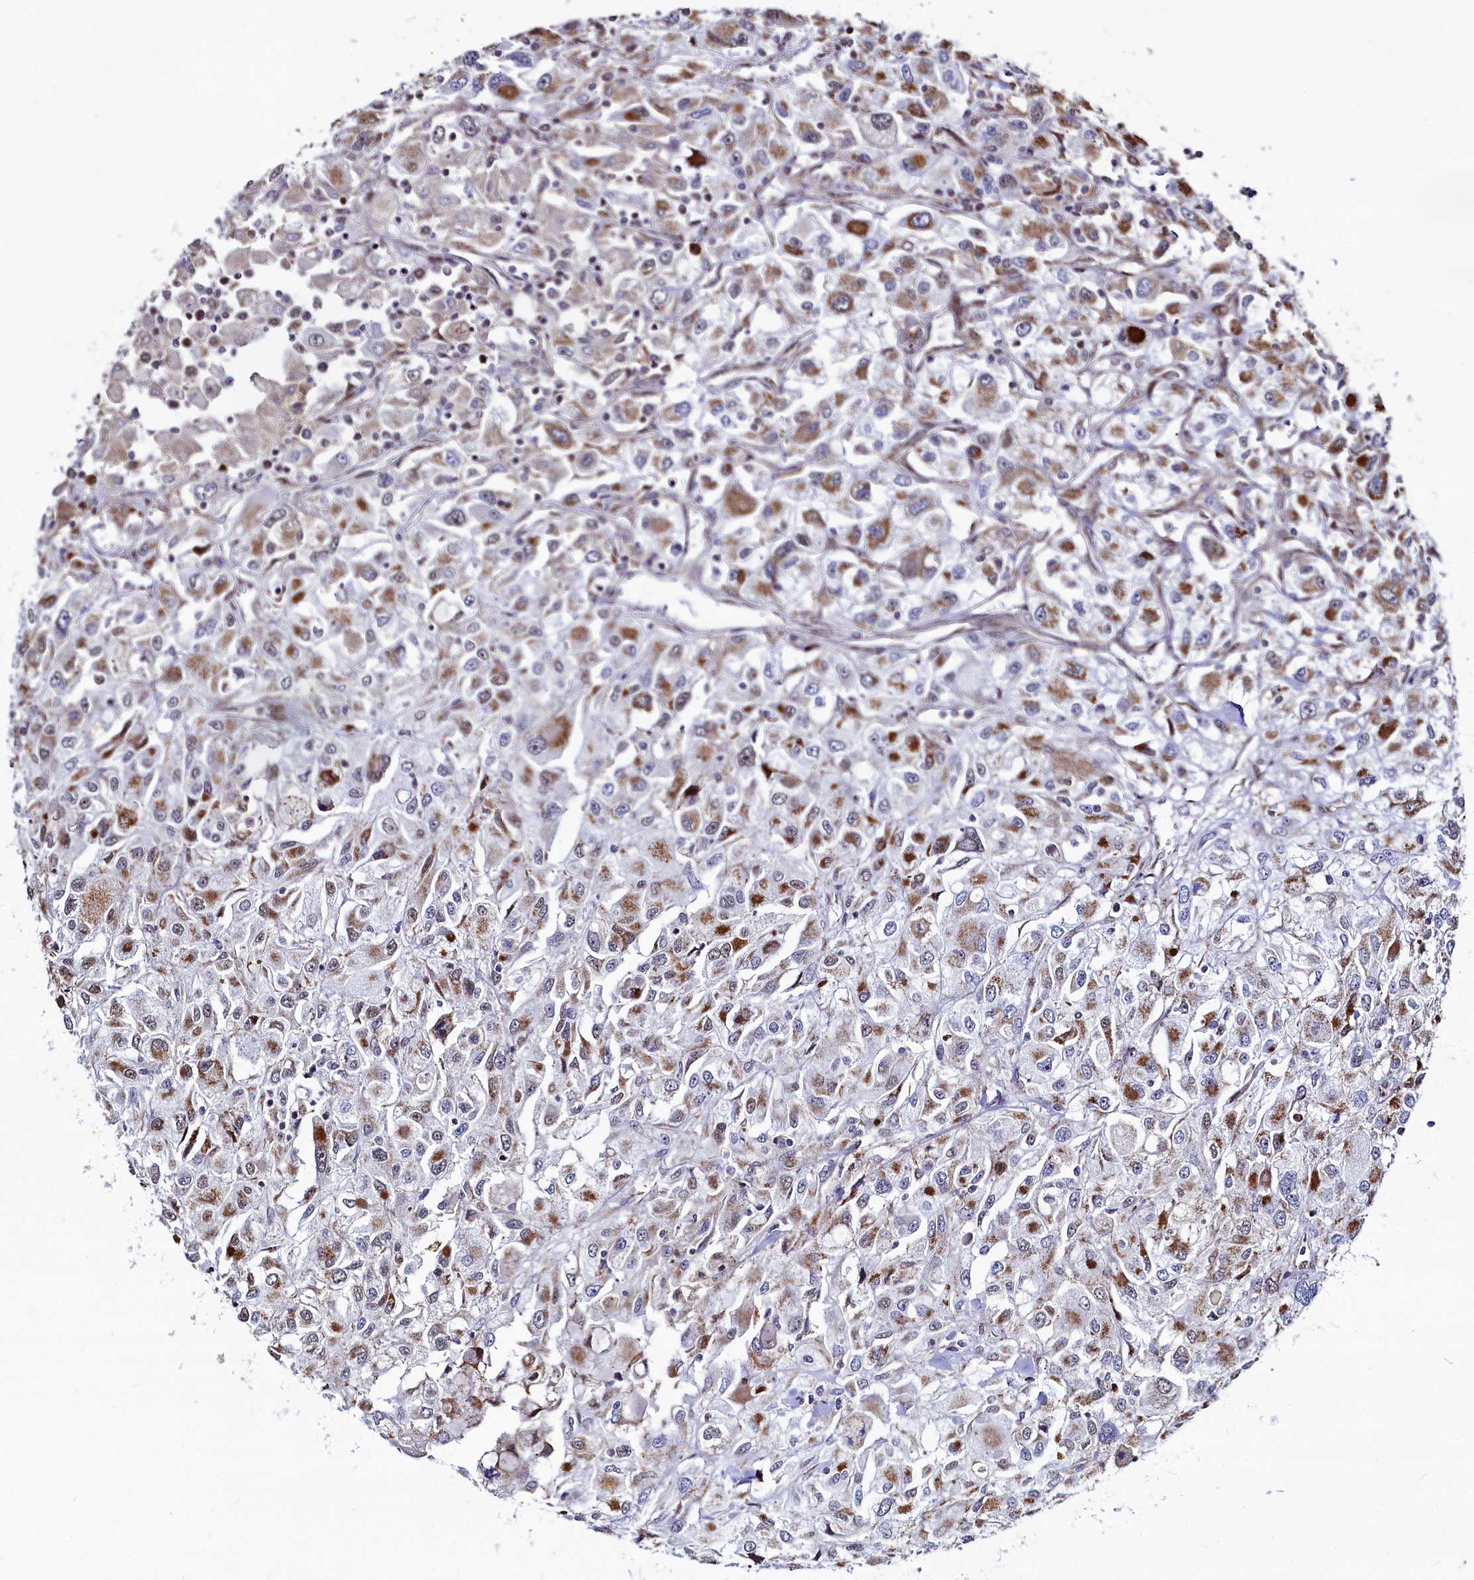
{"staining": {"intensity": "moderate", "quantity": "25%-75%", "location": "cytoplasmic/membranous,nuclear"}, "tissue": "renal cancer", "cell_type": "Tumor cells", "image_type": "cancer", "snomed": [{"axis": "morphology", "description": "Adenocarcinoma, NOS"}, {"axis": "topography", "description": "Kidney"}], "caption": "Immunohistochemical staining of human renal adenocarcinoma shows medium levels of moderate cytoplasmic/membranous and nuclear expression in about 25%-75% of tumor cells.", "gene": "HDGFL3", "patient": {"sex": "female", "age": 52}}